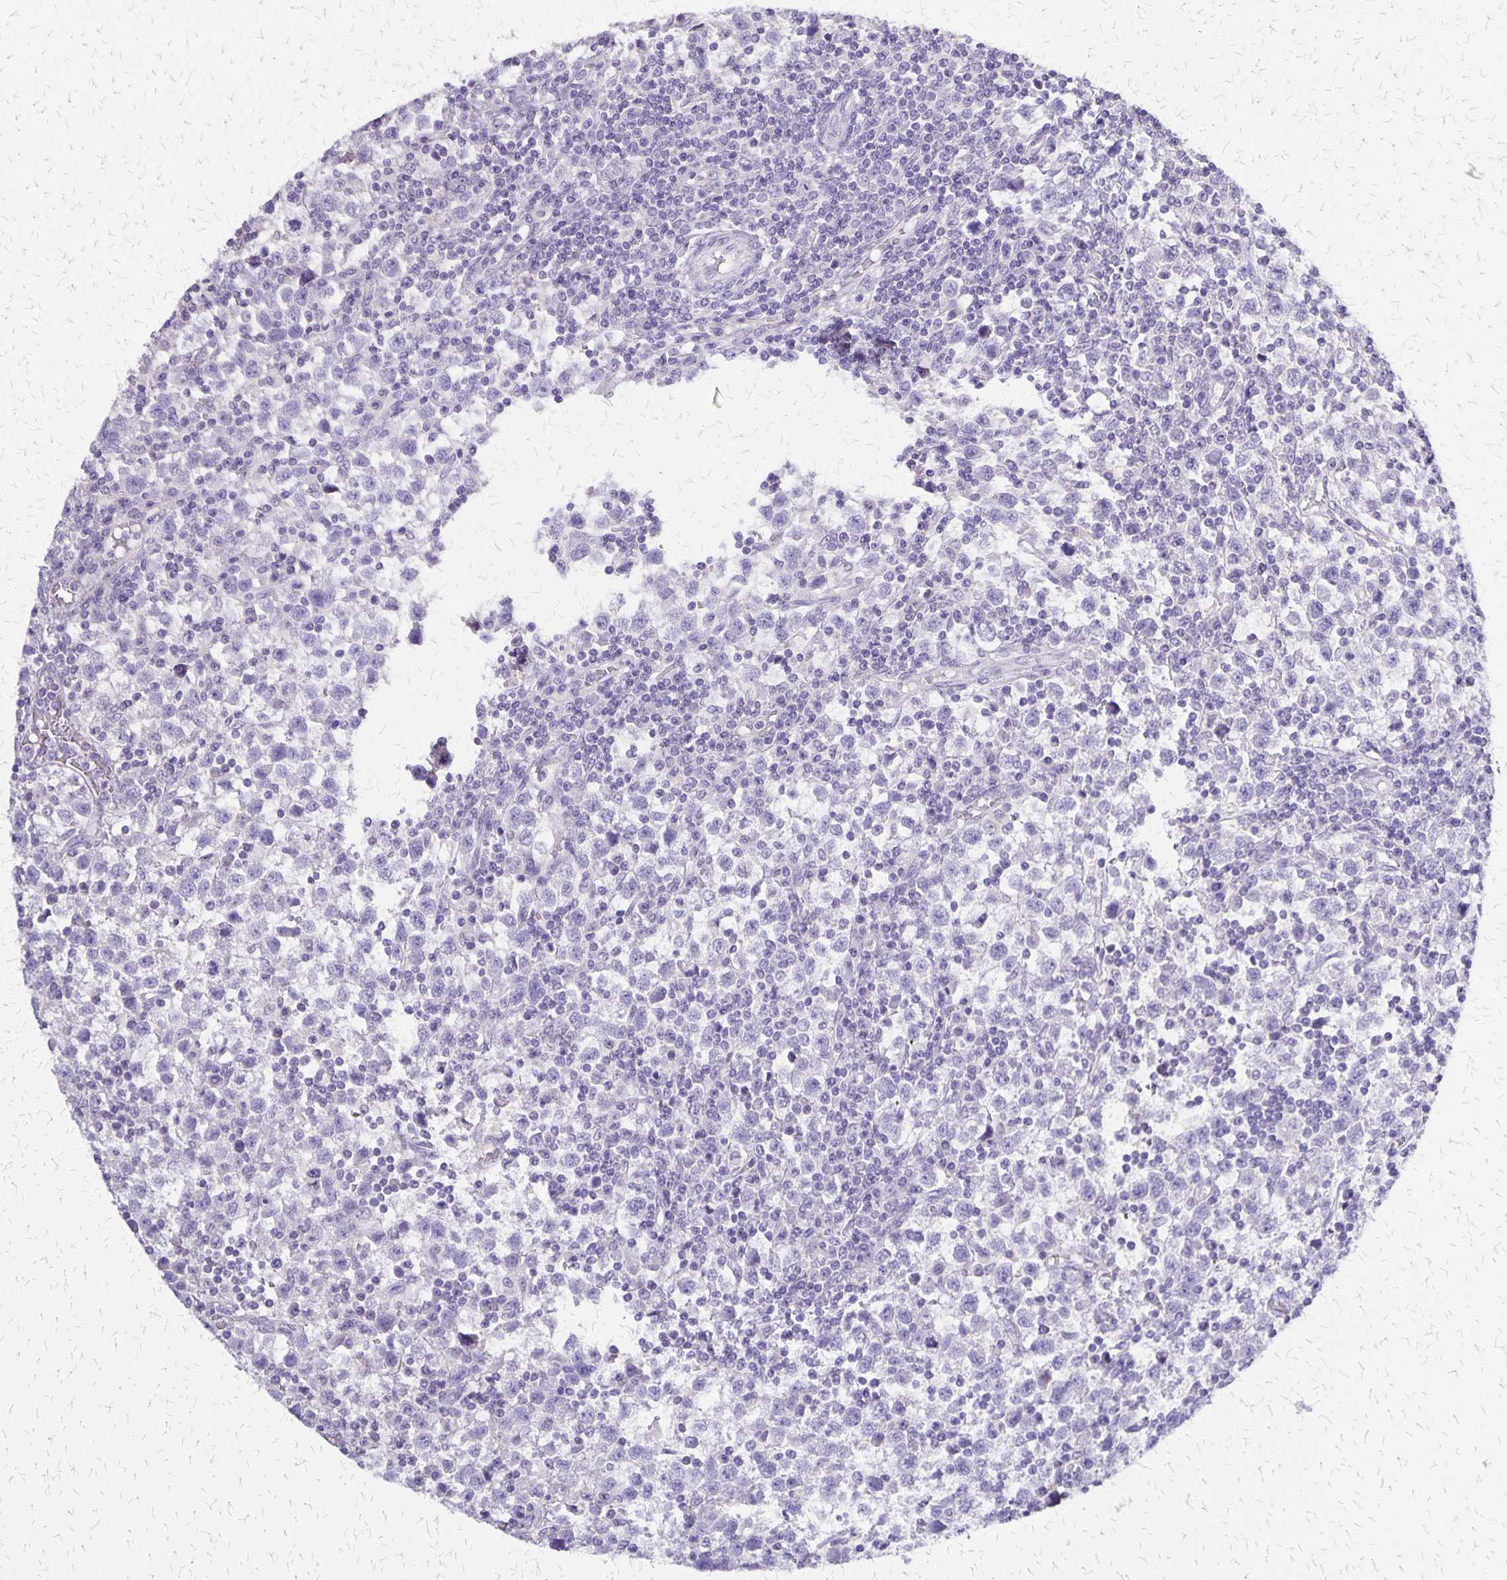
{"staining": {"intensity": "negative", "quantity": "none", "location": "none"}, "tissue": "testis cancer", "cell_type": "Tumor cells", "image_type": "cancer", "snomed": [{"axis": "morphology", "description": "Seminoma, NOS"}, {"axis": "topography", "description": "Testis"}], "caption": "The immunohistochemistry (IHC) micrograph has no significant staining in tumor cells of testis cancer (seminoma) tissue.", "gene": "SI", "patient": {"sex": "male", "age": 34}}